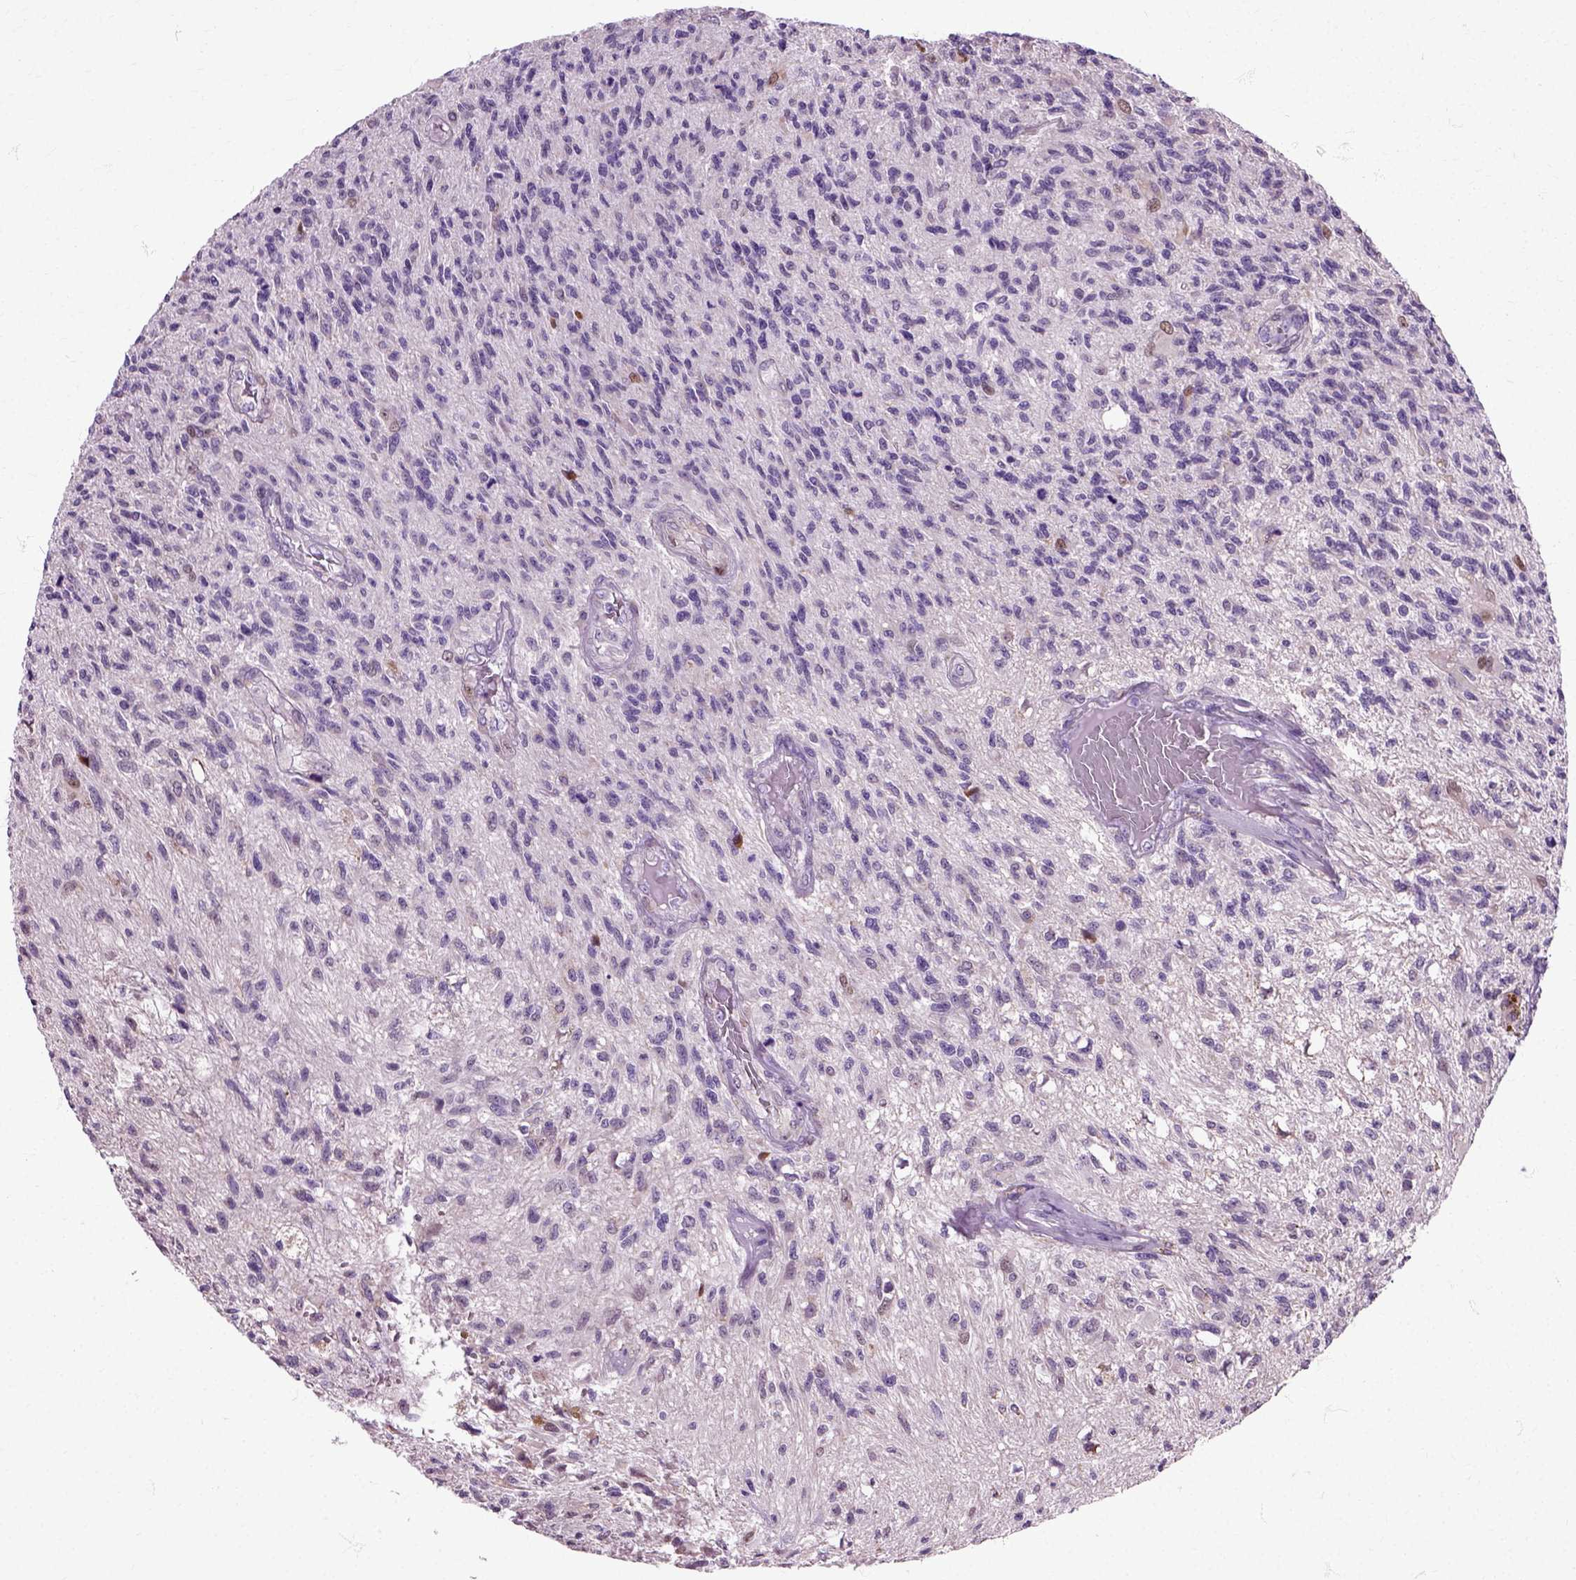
{"staining": {"intensity": "negative", "quantity": "none", "location": "none"}, "tissue": "glioma", "cell_type": "Tumor cells", "image_type": "cancer", "snomed": [{"axis": "morphology", "description": "Glioma, malignant, High grade"}, {"axis": "topography", "description": "Brain"}], "caption": "IHC photomicrograph of high-grade glioma (malignant) stained for a protein (brown), which reveals no staining in tumor cells.", "gene": "HSPA2", "patient": {"sex": "male", "age": 56}}